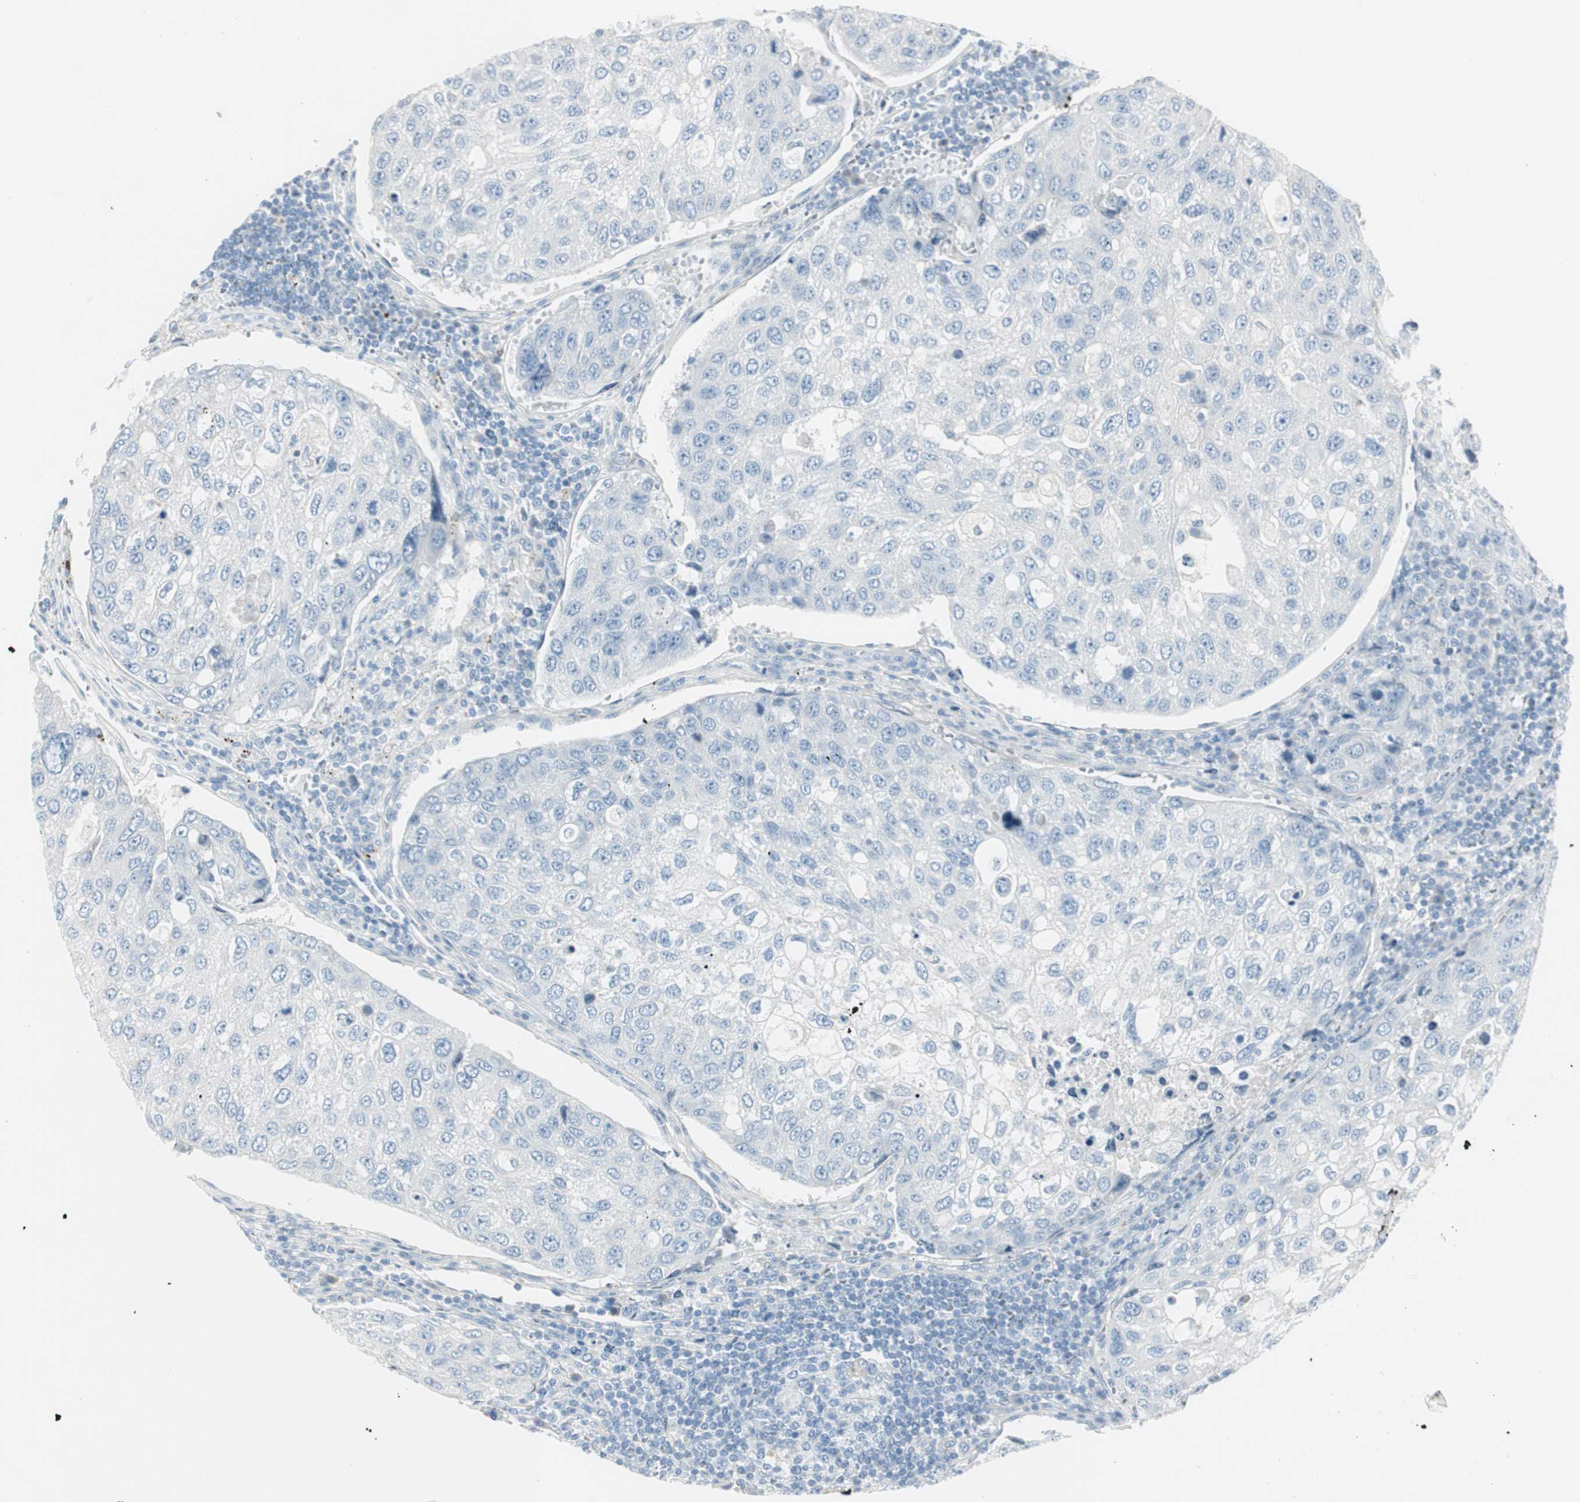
{"staining": {"intensity": "negative", "quantity": "none", "location": "none"}, "tissue": "urothelial cancer", "cell_type": "Tumor cells", "image_type": "cancer", "snomed": [{"axis": "morphology", "description": "Urothelial carcinoma, High grade"}, {"axis": "topography", "description": "Lymph node"}, {"axis": "topography", "description": "Urinary bladder"}], "caption": "High-grade urothelial carcinoma was stained to show a protein in brown. There is no significant positivity in tumor cells. (DAB (3,3'-diaminobenzidine) immunohistochemistry (IHC), high magnification).", "gene": "CDHR5", "patient": {"sex": "male", "age": 51}}